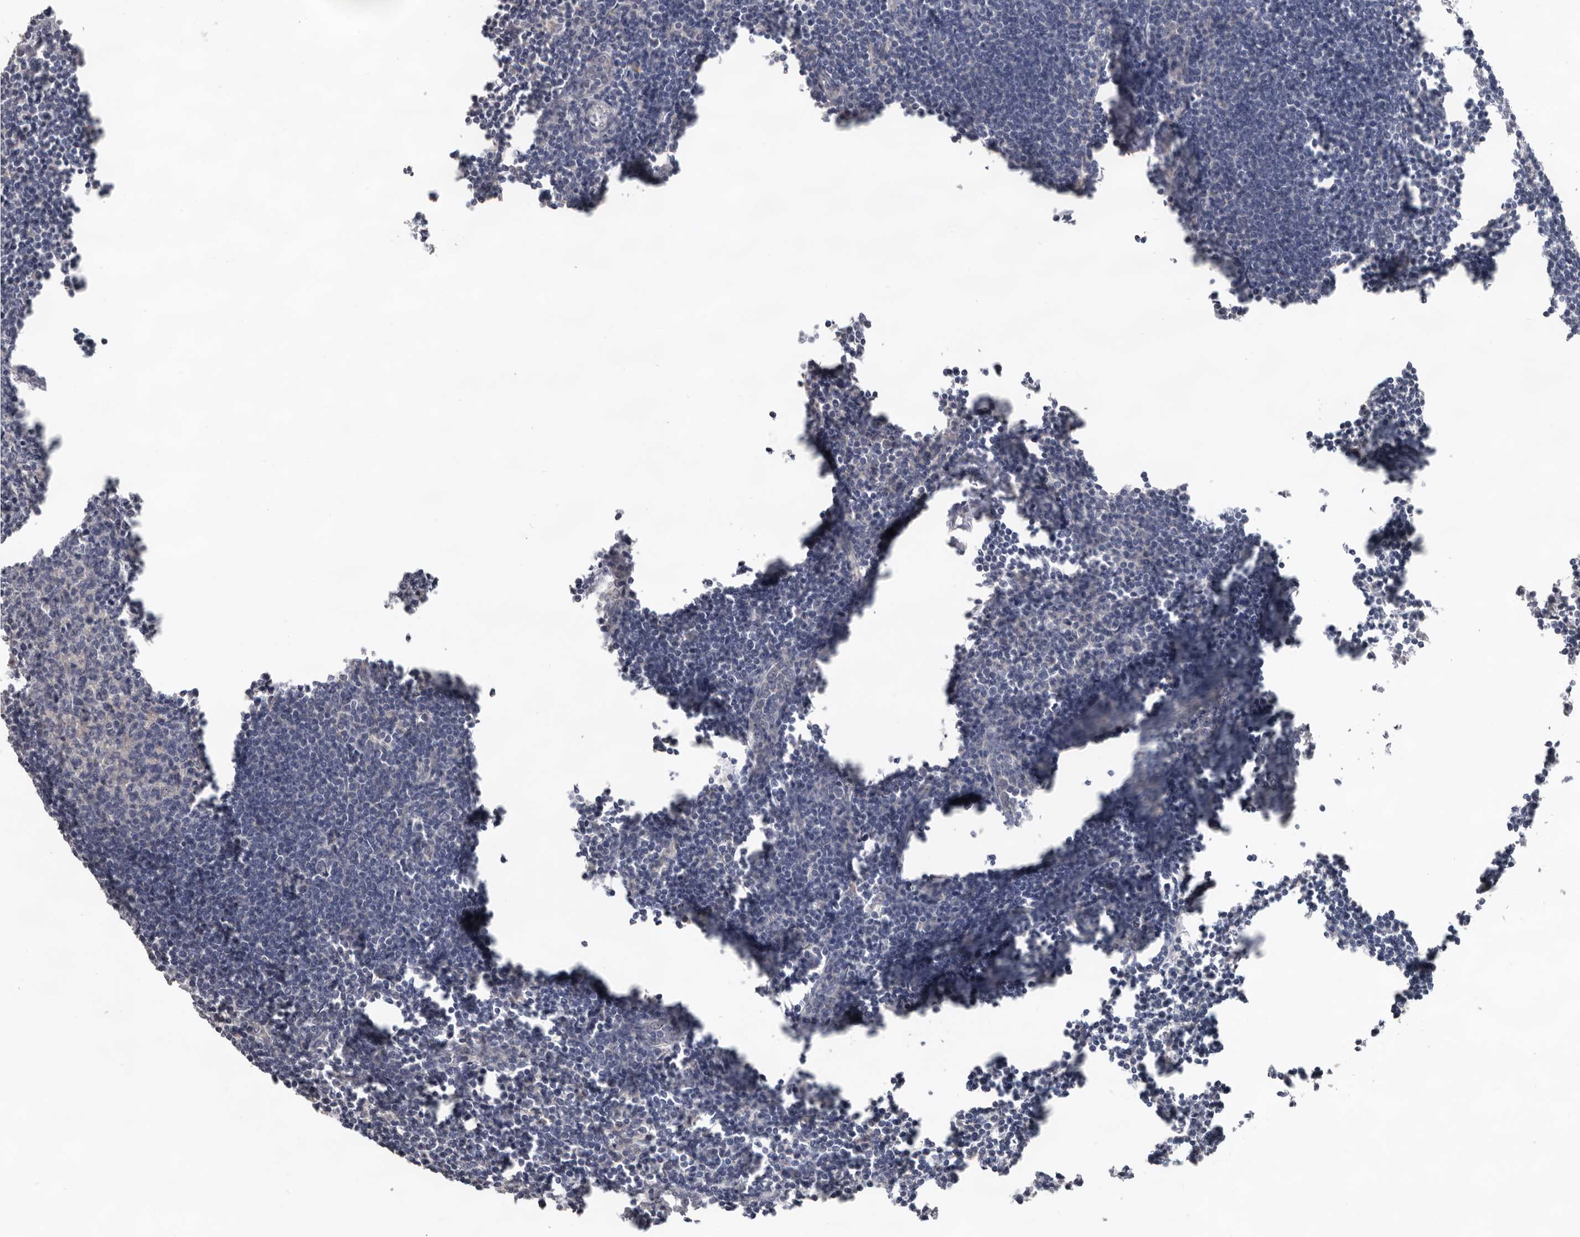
{"staining": {"intensity": "weak", "quantity": "25%-75%", "location": "cytoplasmic/membranous"}, "tissue": "lymph node", "cell_type": "Germinal center cells", "image_type": "normal", "snomed": [{"axis": "morphology", "description": "Normal tissue, NOS"}, {"axis": "morphology", "description": "Malignant melanoma, Metastatic site"}, {"axis": "topography", "description": "Lymph node"}], "caption": "Protein expression analysis of normal lymph node demonstrates weak cytoplasmic/membranous positivity in about 25%-75% of germinal center cells. Nuclei are stained in blue.", "gene": "HINT3", "patient": {"sex": "male", "age": 41}}